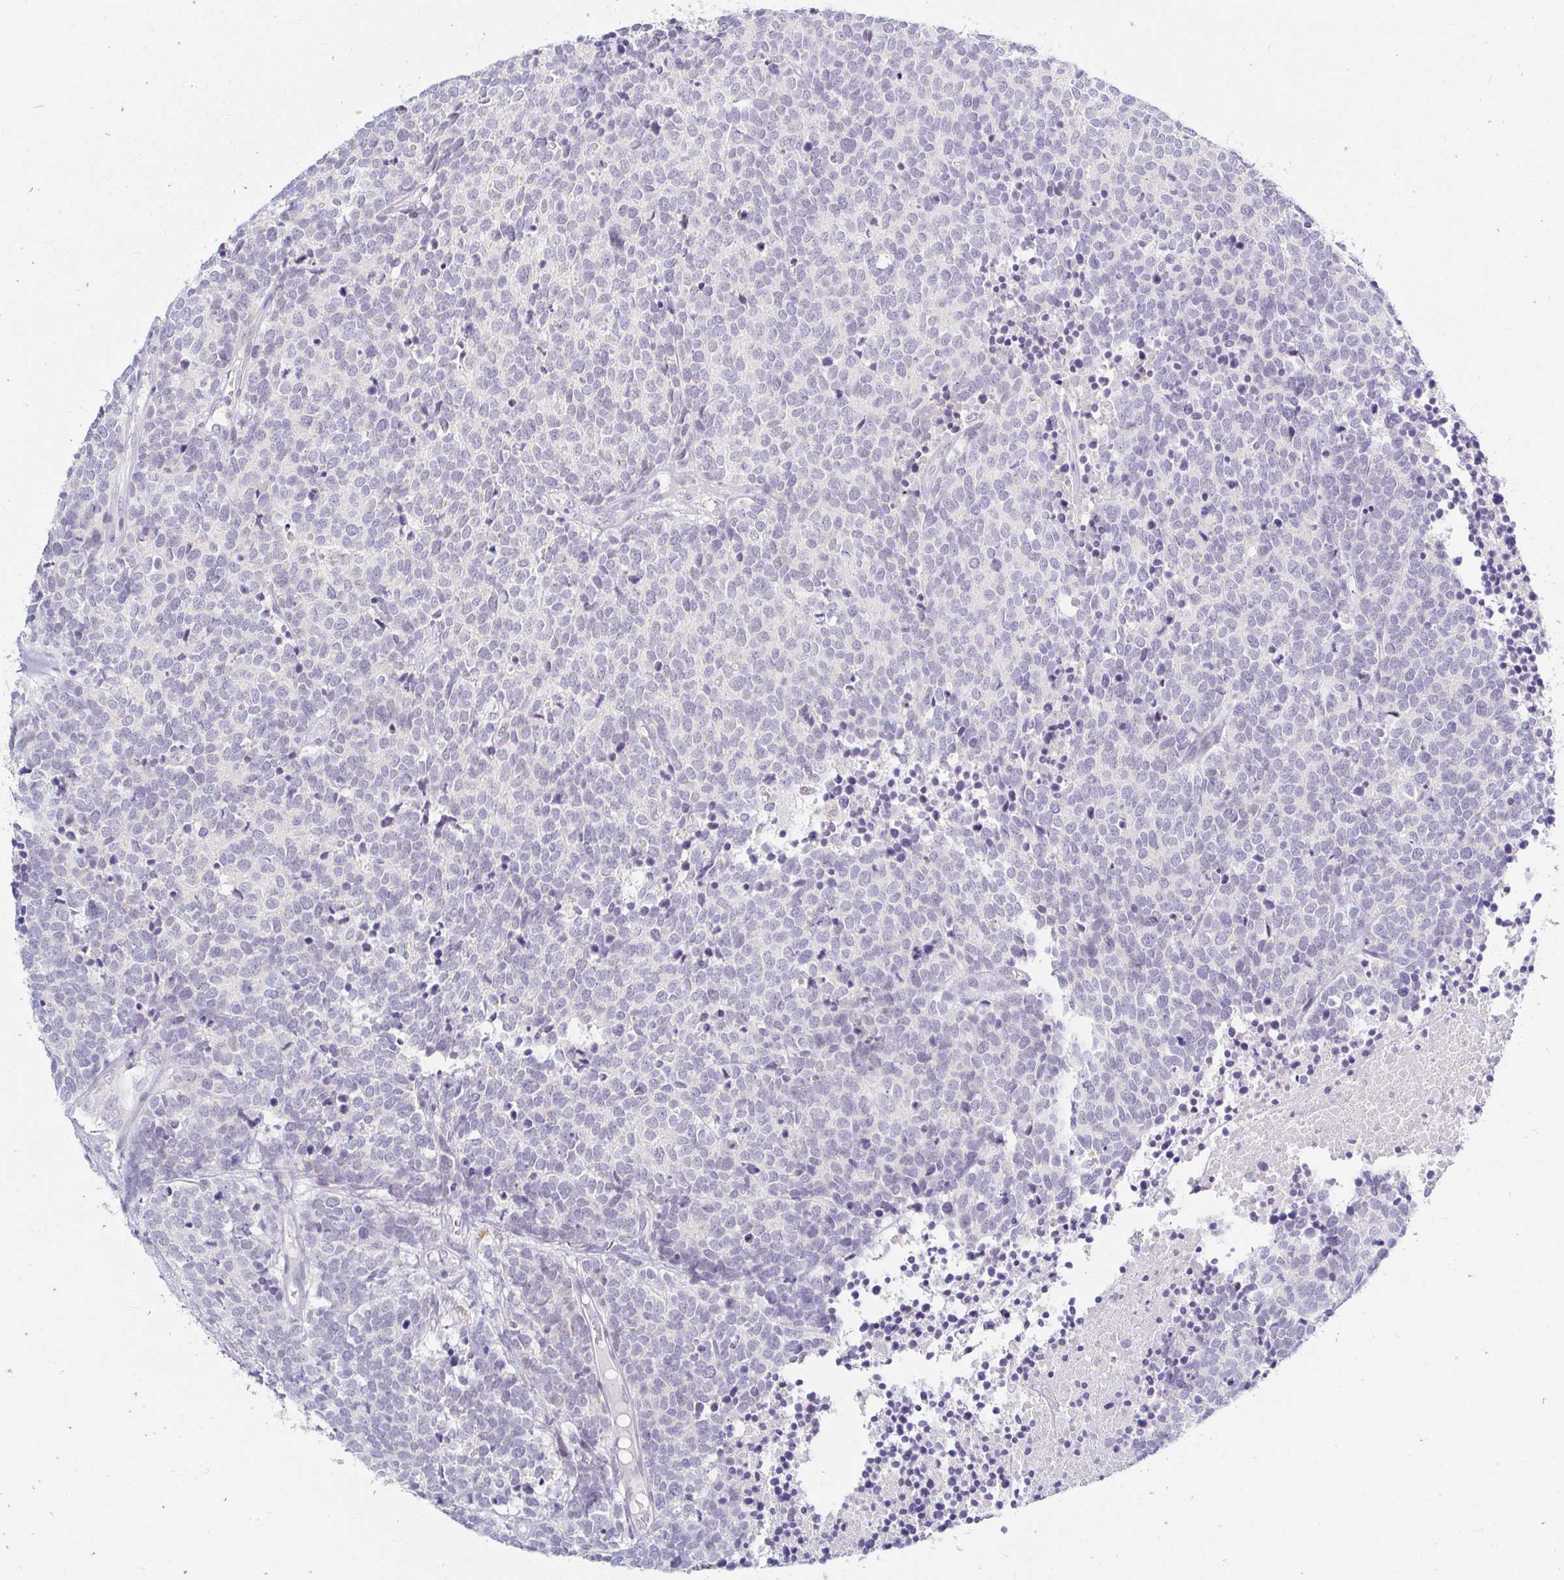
{"staining": {"intensity": "negative", "quantity": "none", "location": "none"}, "tissue": "carcinoid", "cell_type": "Tumor cells", "image_type": "cancer", "snomed": [{"axis": "morphology", "description": "Carcinoid, malignant, NOS"}, {"axis": "topography", "description": "Skin"}], "caption": "Tumor cells are negative for brown protein staining in malignant carcinoid.", "gene": "OR51D1", "patient": {"sex": "female", "age": 79}}